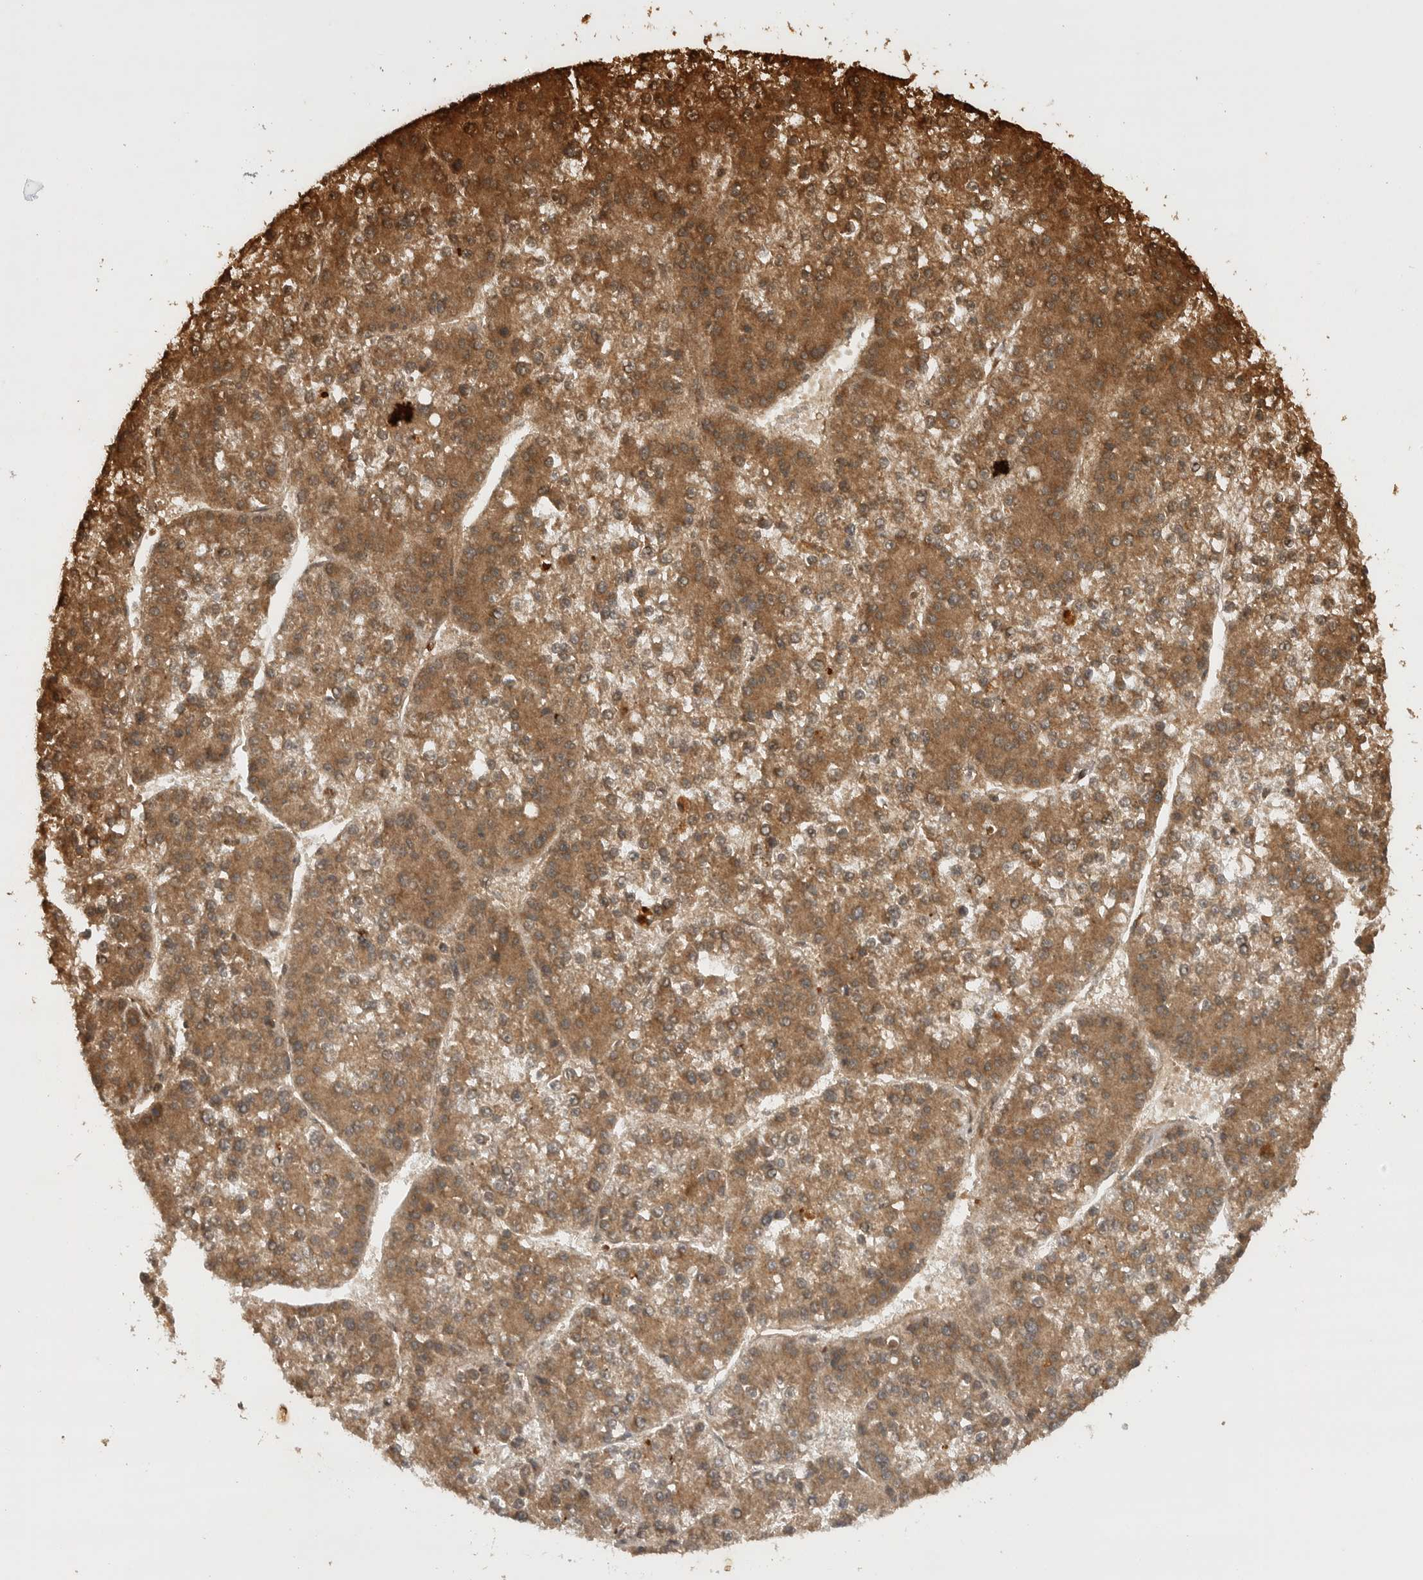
{"staining": {"intensity": "moderate", "quantity": ">75%", "location": "cytoplasmic/membranous"}, "tissue": "liver cancer", "cell_type": "Tumor cells", "image_type": "cancer", "snomed": [{"axis": "morphology", "description": "Carcinoma, Hepatocellular, NOS"}, {"axis": "topography", "description": "Liver"}], "caption": "The histopathology image displays immunohistochemical staining of liver cancer. There is moderate cytoplasmic/membranous positivity is seen in about >75% of tumor cells.", "gene": "PRDX4", "patient": {"sex": "female", "age": 73}}